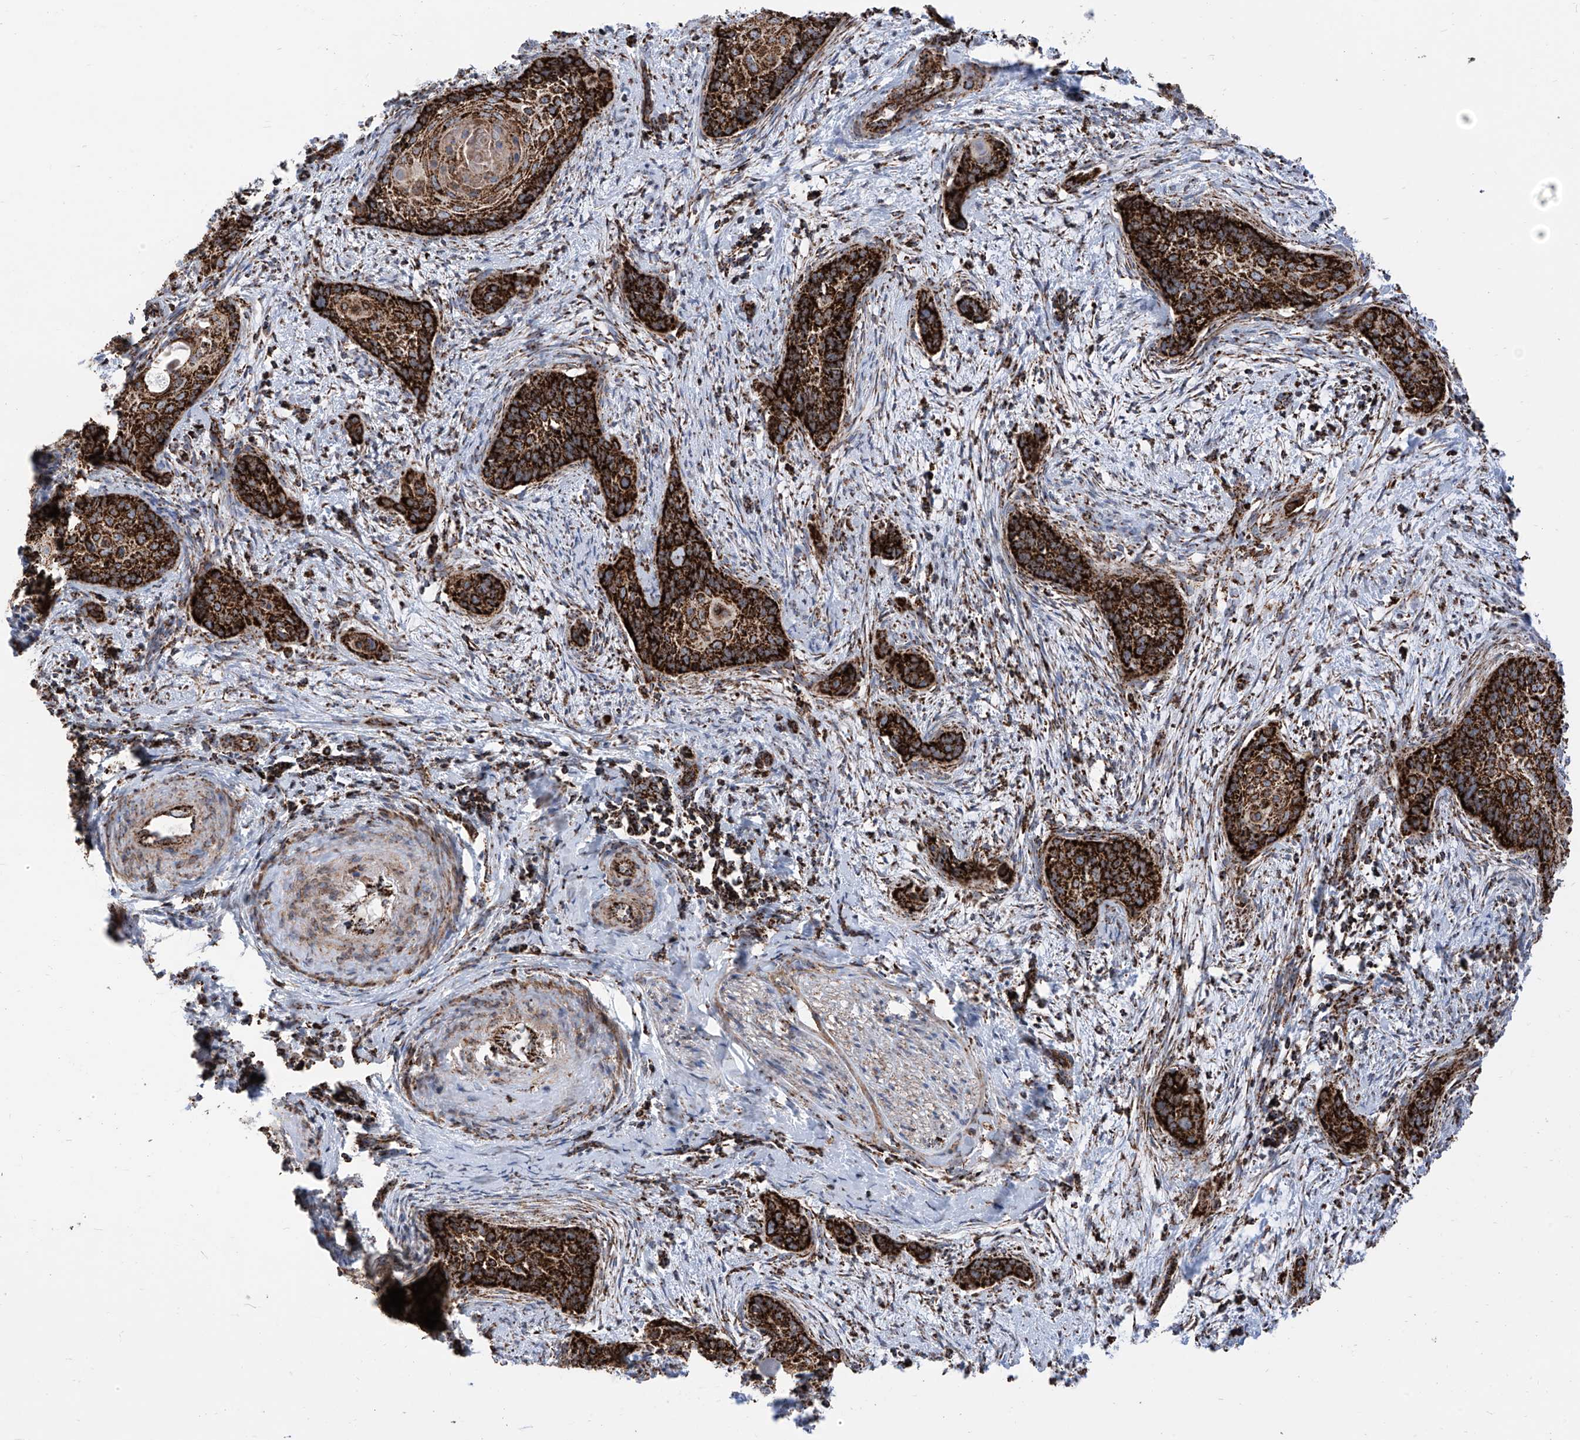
{"staining": {"intensity": "strong", "quantity": ">75%", "location": "cytoplasmic/membranous"}, "tissue": "cervical cancer", "cell_type": "Tumor cells", "image_type": "cancer", "snomed": [{"axis": "morphology", "description": "Squamous cell carcinoma, NOS"}, {"axis": "topography", "description": "Cervix"}], "caption": "This image shows IHC staining of squamous cell carcinoma (cervical), with high strong cytoplasmic/membranous expression in approximately >75% of tumor cells.", "gene": "COX5B", "patient": {"sex": "female", "age": 33}}